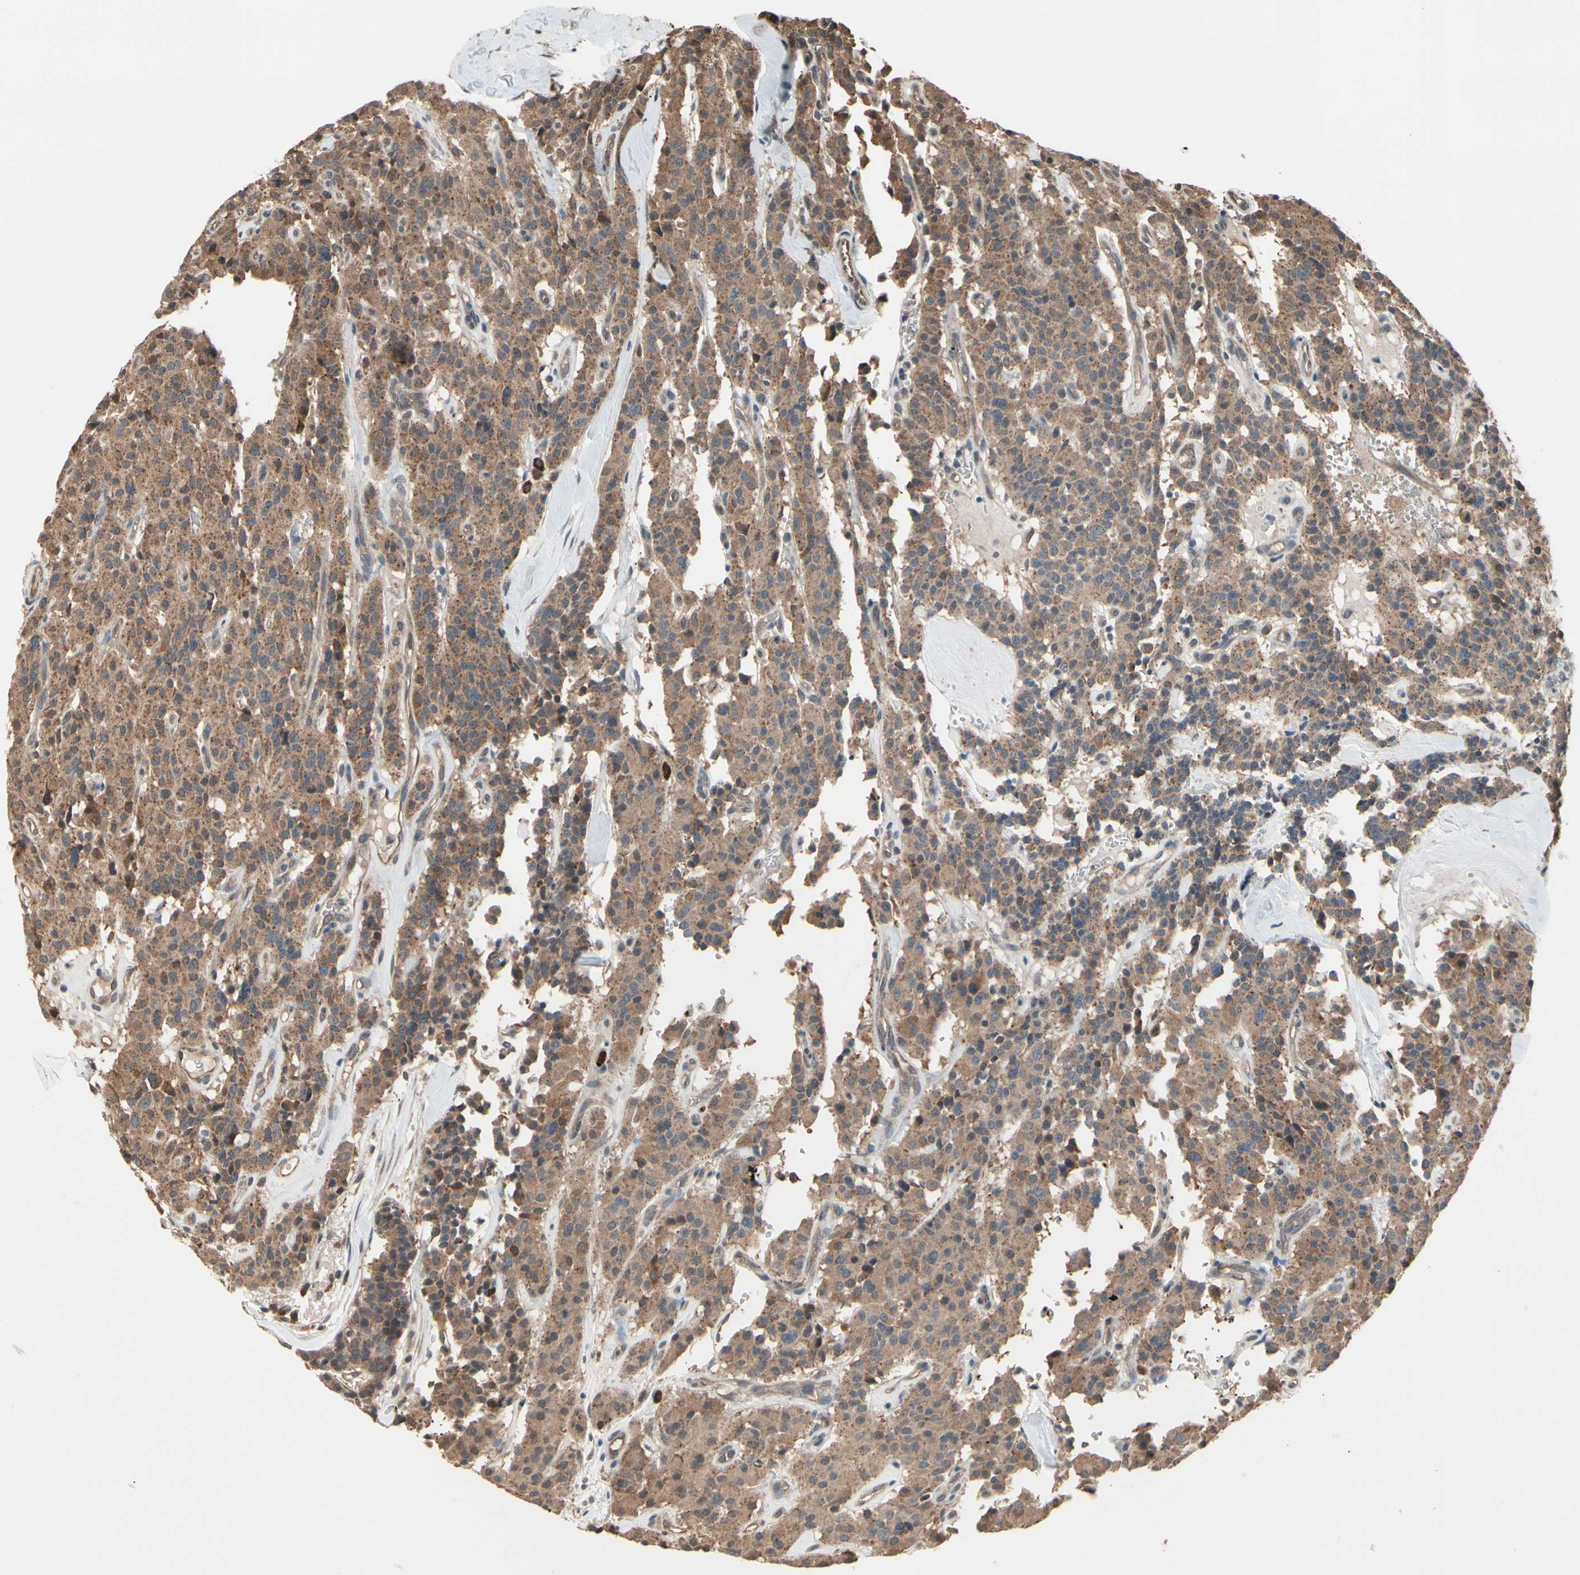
{"staining": {"intensity": "moderate", "quantity": ">75%", "location": "cytoplasmic/membranous"}, "tissue": "carcinoid", "cell_type": "Tumor cells", "image_type": "cancer", "snomed": [{"axis": "morphology", "description": "Carcinoid, malignant, NOS"}, {"axis": "topography", "description": "Lung"}], "caption": "Malignant carcinoid stained with a brown dye demonstrates moderate cytoplasmic/membranous positive expression in about >75% of tumor cells.", "gene": "PNPLA7", "patient": {"sex": "male", "age": 30}}